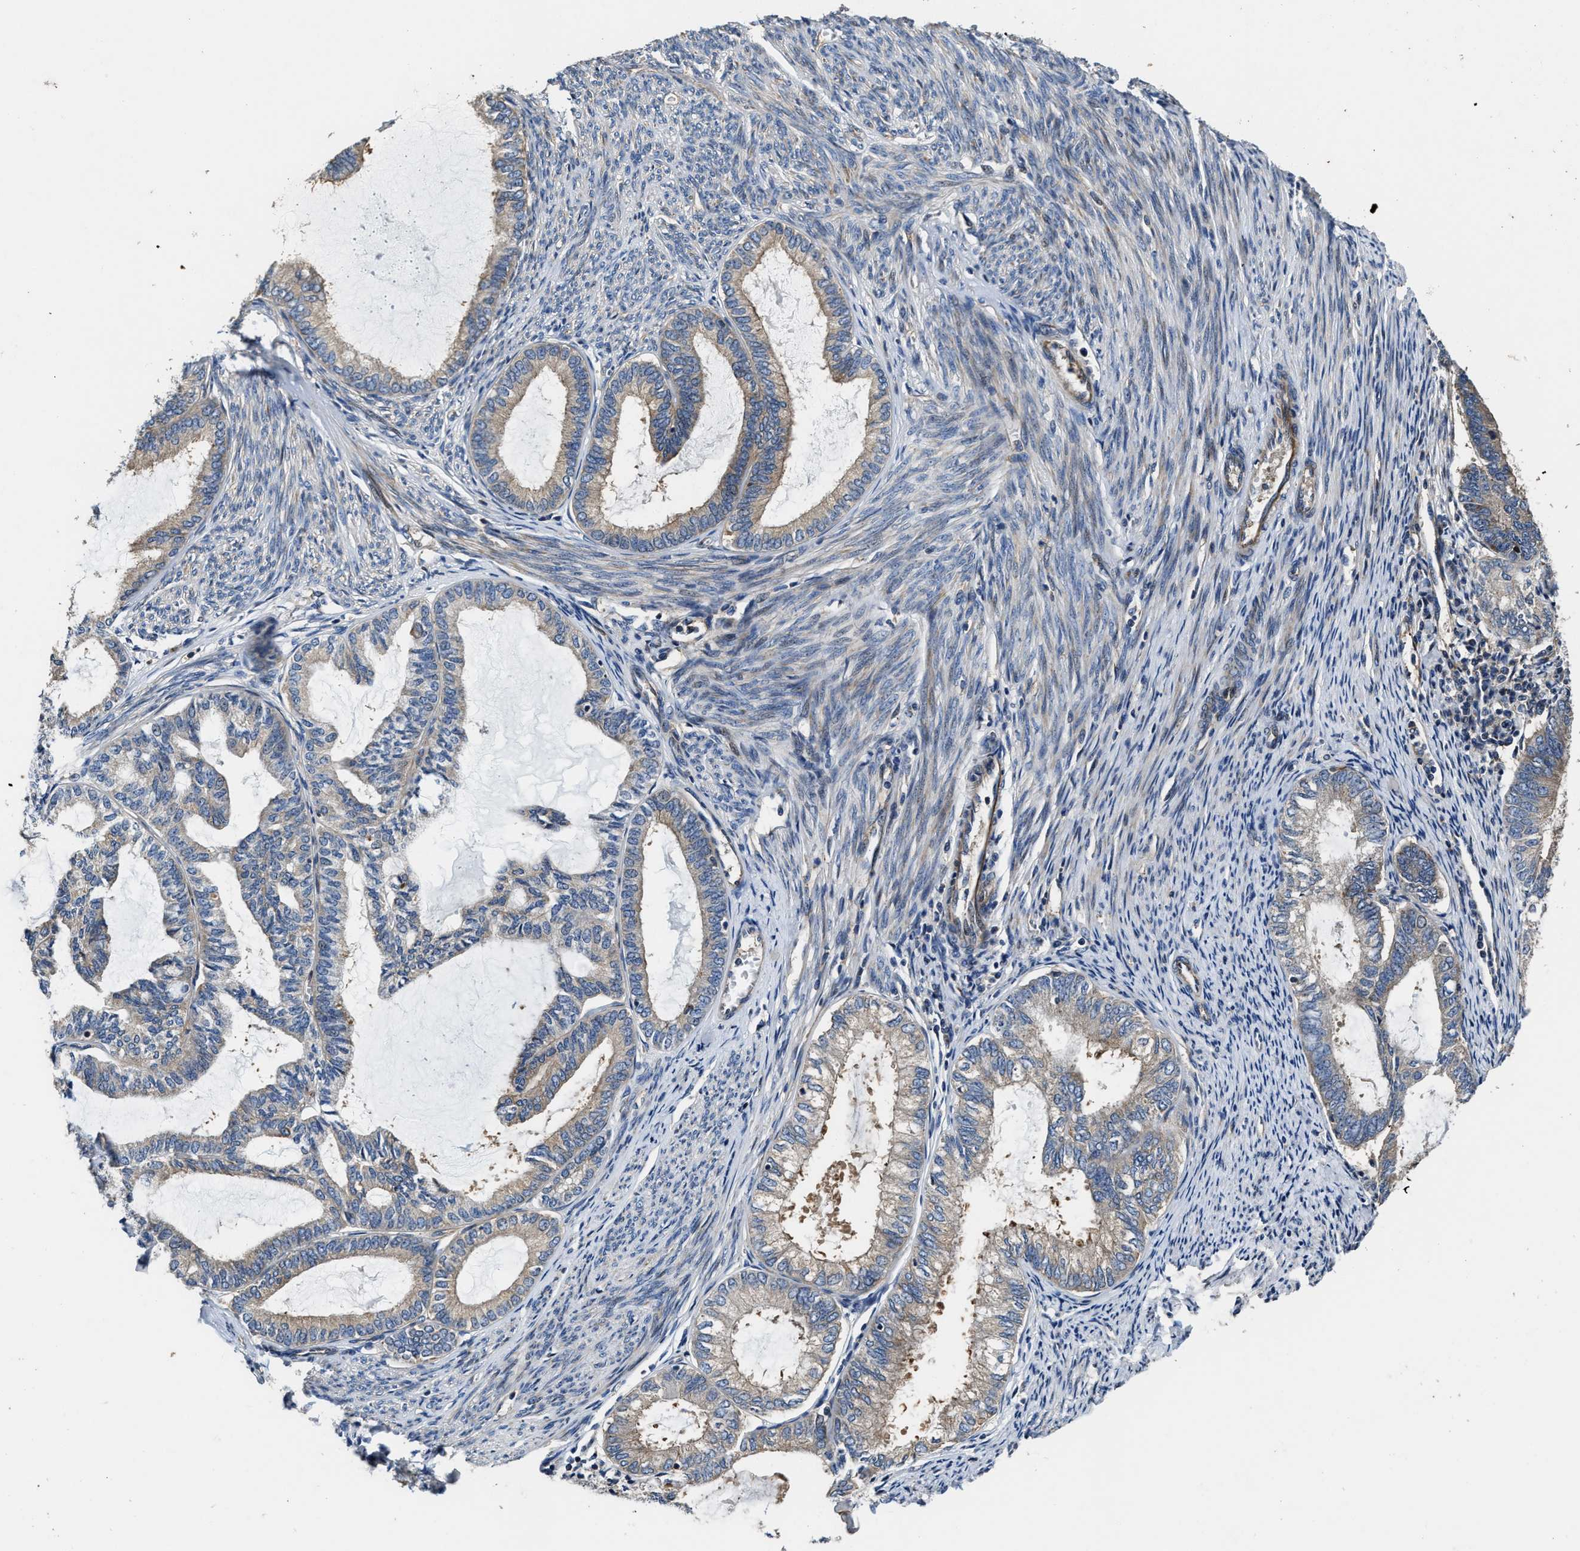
{"staining": {"intensity": "weak", "quantity": "25%-75%", "location": "cytoplasmic/membranous"}, "tissue": "endometrial cancer", "cell_type": "Tumor cells", "image_type": "cancer", "snomed": [{"axis": "morphology", "description": "Adenocarcinoma, NOS"}, {"axis": "topography", "description": "Endometrium"}], "caption": "This is a photomicrograph of immunohistochemistry (IHC) staining of endometrial adenocarcinoma, which shows weak positivity in the cytoplasmic/membranous of tumor cells.", "gene": "PTAR1", "patient": {"sex": "female", "age": 86}}